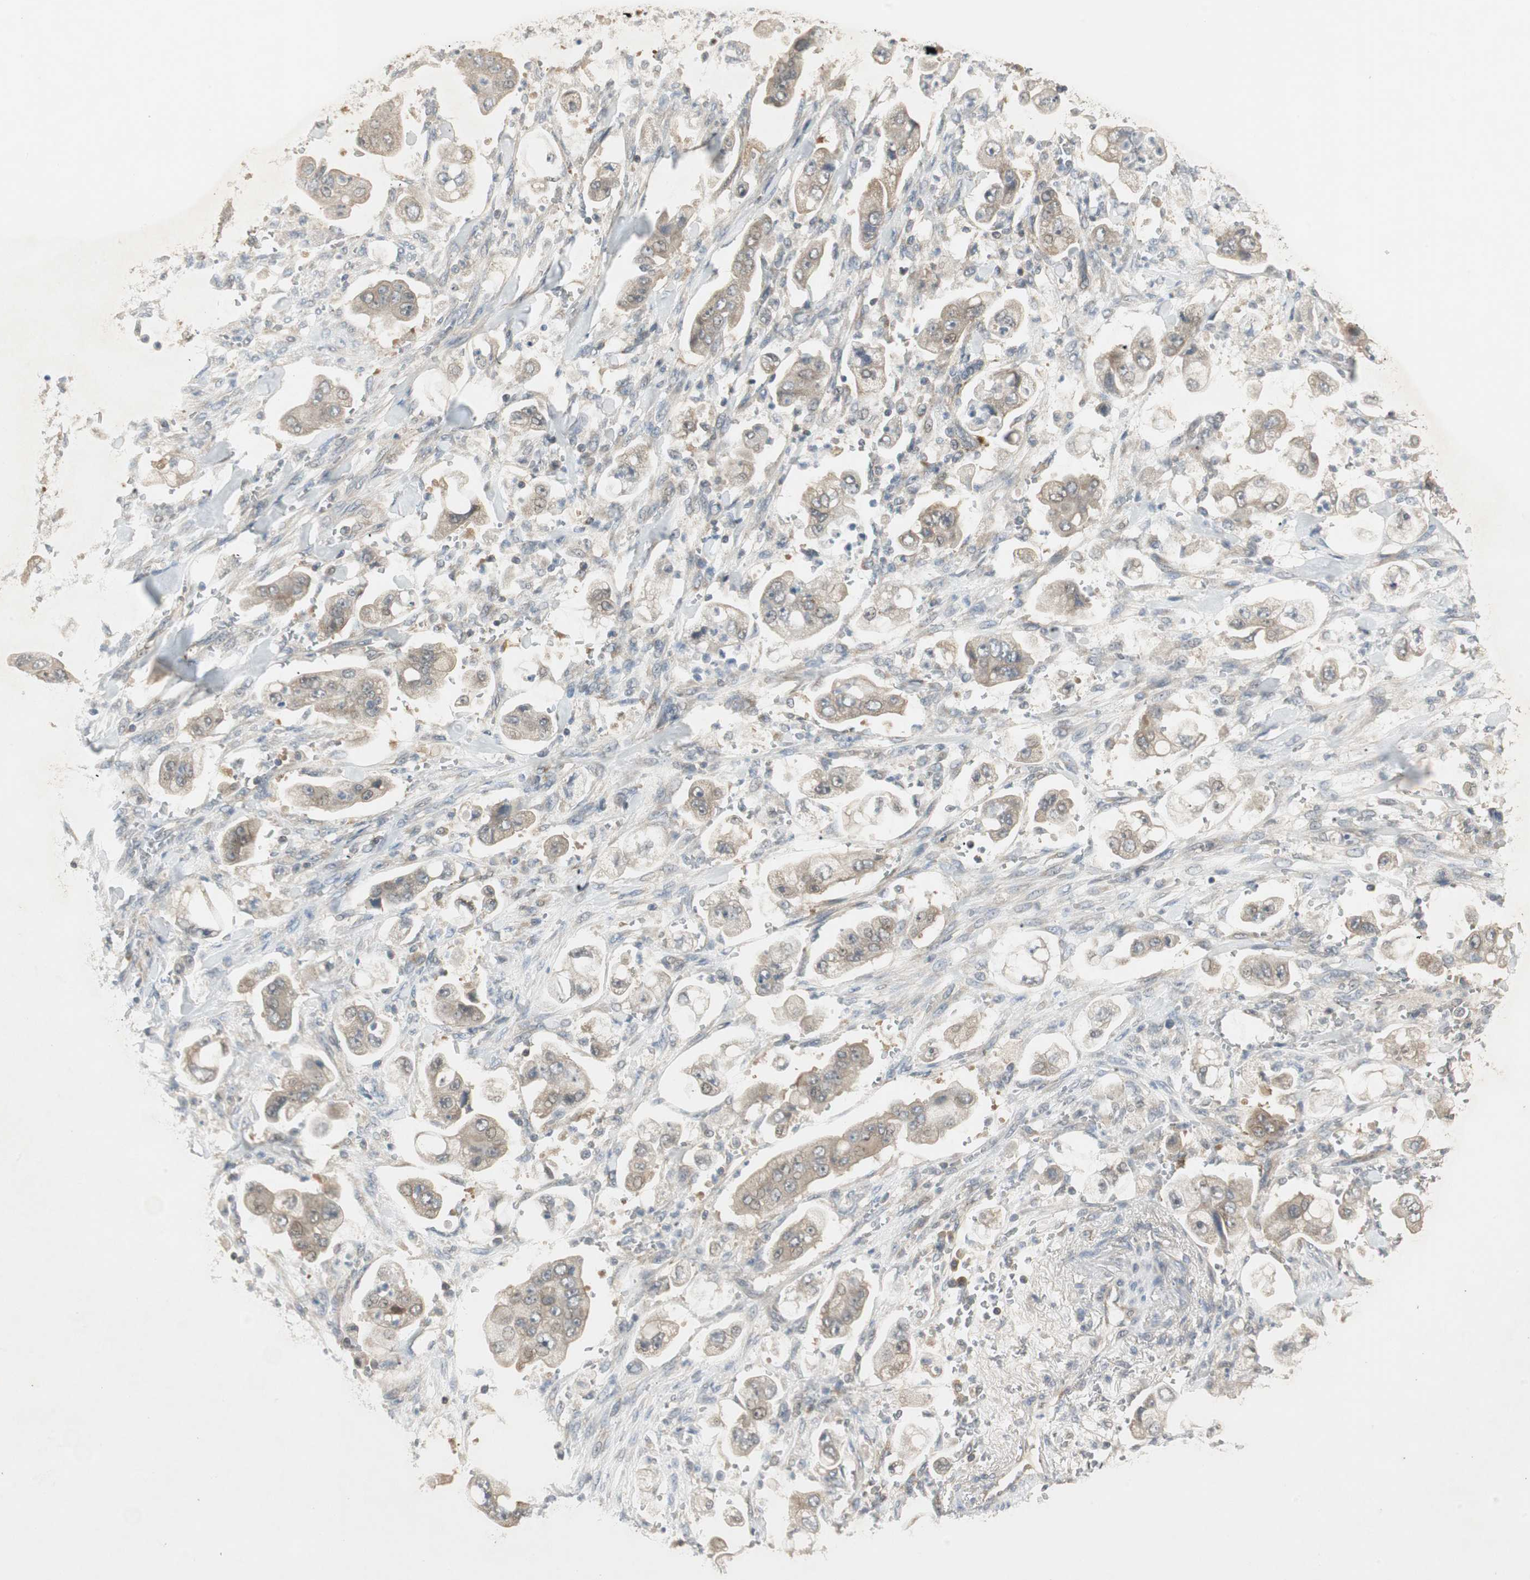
{"staining": {"intensity": "moderate", "quantity": ">75%", "location": "cytoplasmic/membranous"}, "tissue": "stomach cancer", "cell_type": "Tumor cells", "image_type": "cancer", "snomed": [{"axis": "morphology", "description": "Adenocarcinoma, NOS"}, {"axis": "topography", "description": "Stomach"}], "caption": "Adenocarcinoma (stomach) stained with IHC shows moderate cytoplasmic/membranous expression in about >75% of tumor cells. Using DAB (3,3'-diaminobenzidine) (brown) and hematoxylin (blue) stains, captured at high magnification using brightfield microscopy.", "gene": "USP2", "patient": {"sex": "male", "age": 62}}